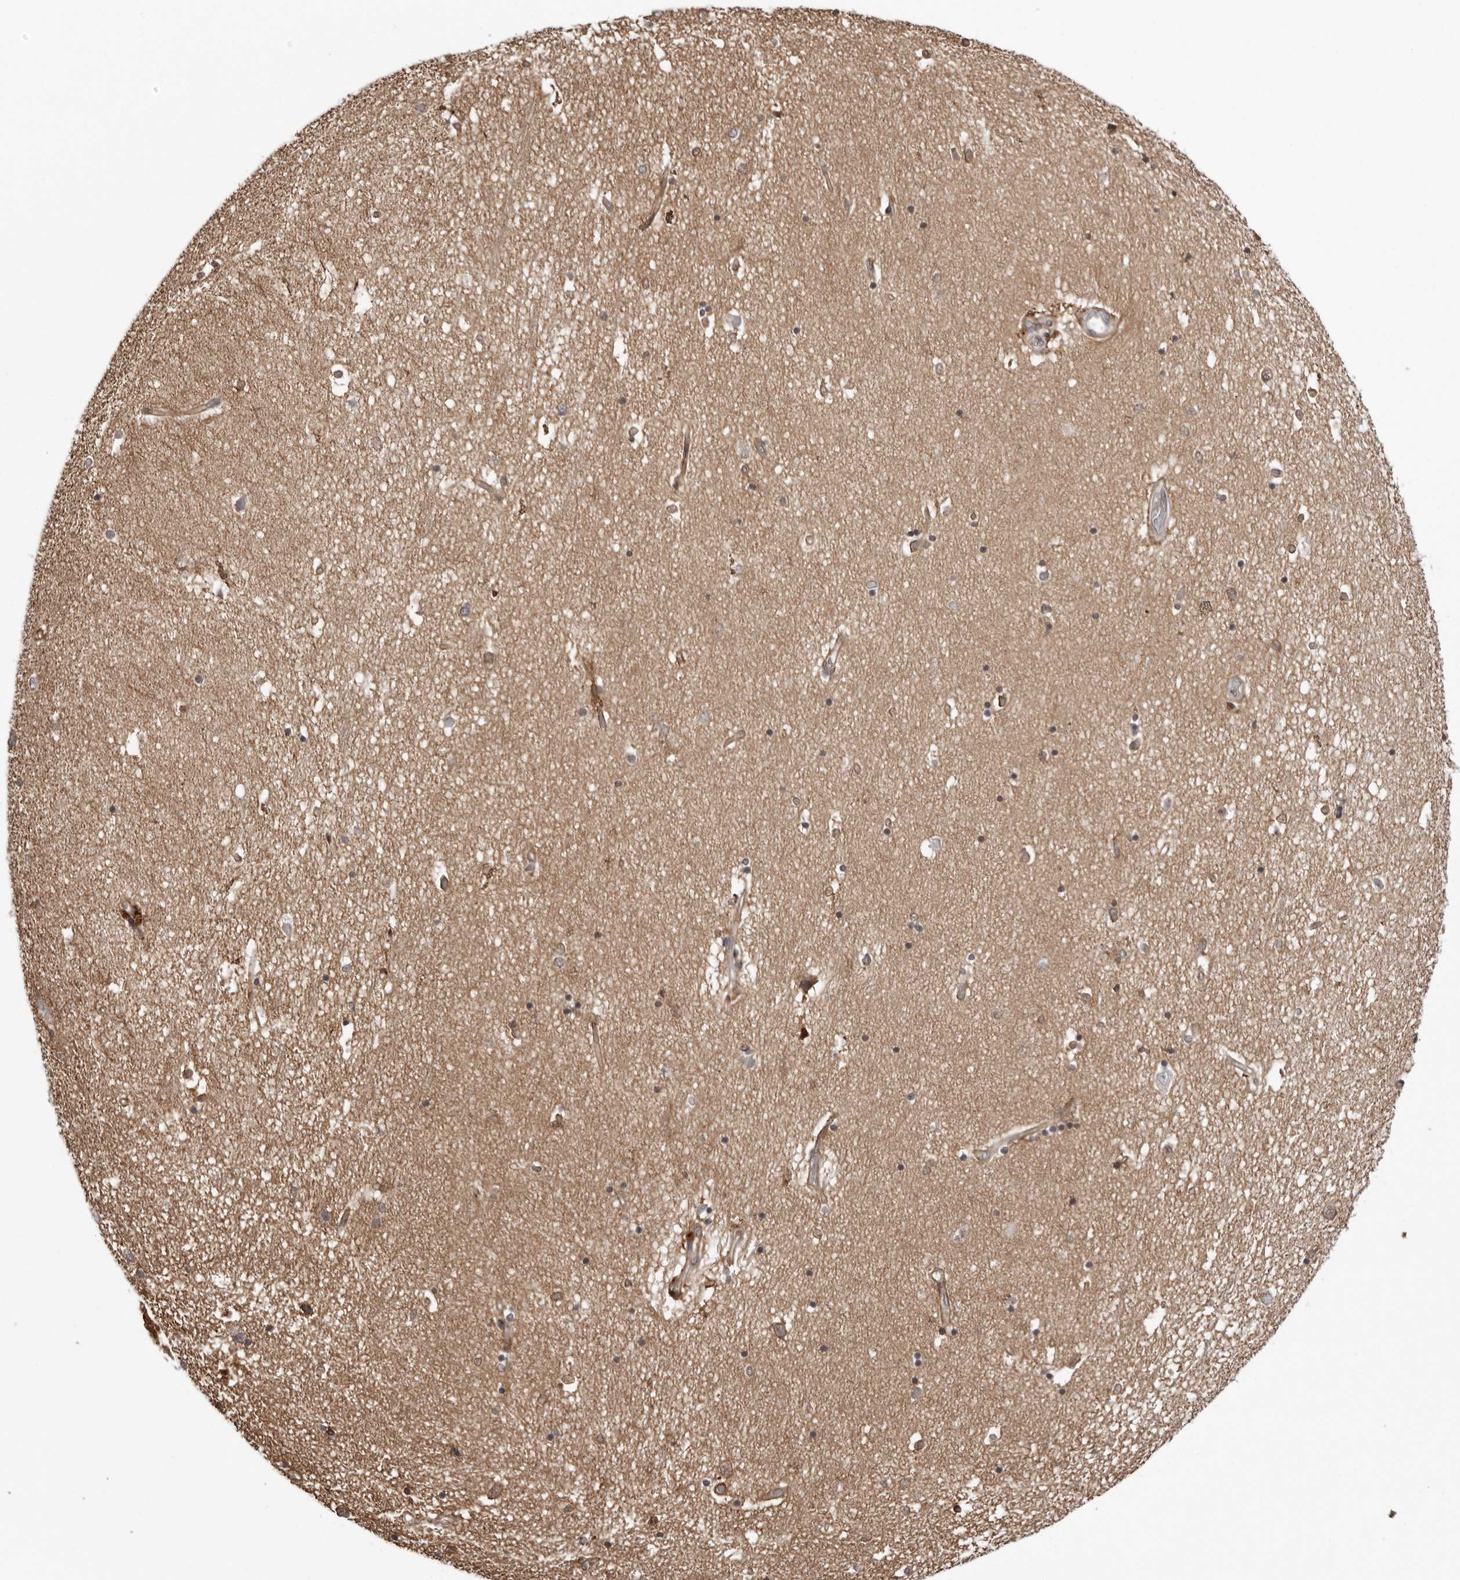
{"staining": {"intensity": "weak", "quantity": "25%-75%", "location": "cytoplasmic/membranous"}, "tissue": "hippocampus", "cell_type": "Glial cells", "image_type": "normal", "snomed": [{"axis": "morphology", "description": "Normal tissue, NOS"}, {"axis": "topography", "description": "Hippocampus"}], "caption": "High-power microscopy captured an immunohistochemistry image of benign hippocampus, revealing weak cytoplasmic/membranous staining in about 25%-75% of glial cells. (DAB IHC with brightfield microscopy, high magnification).", "gene": "ARL5A", "patient": {"sex": "male", "age": 45}}